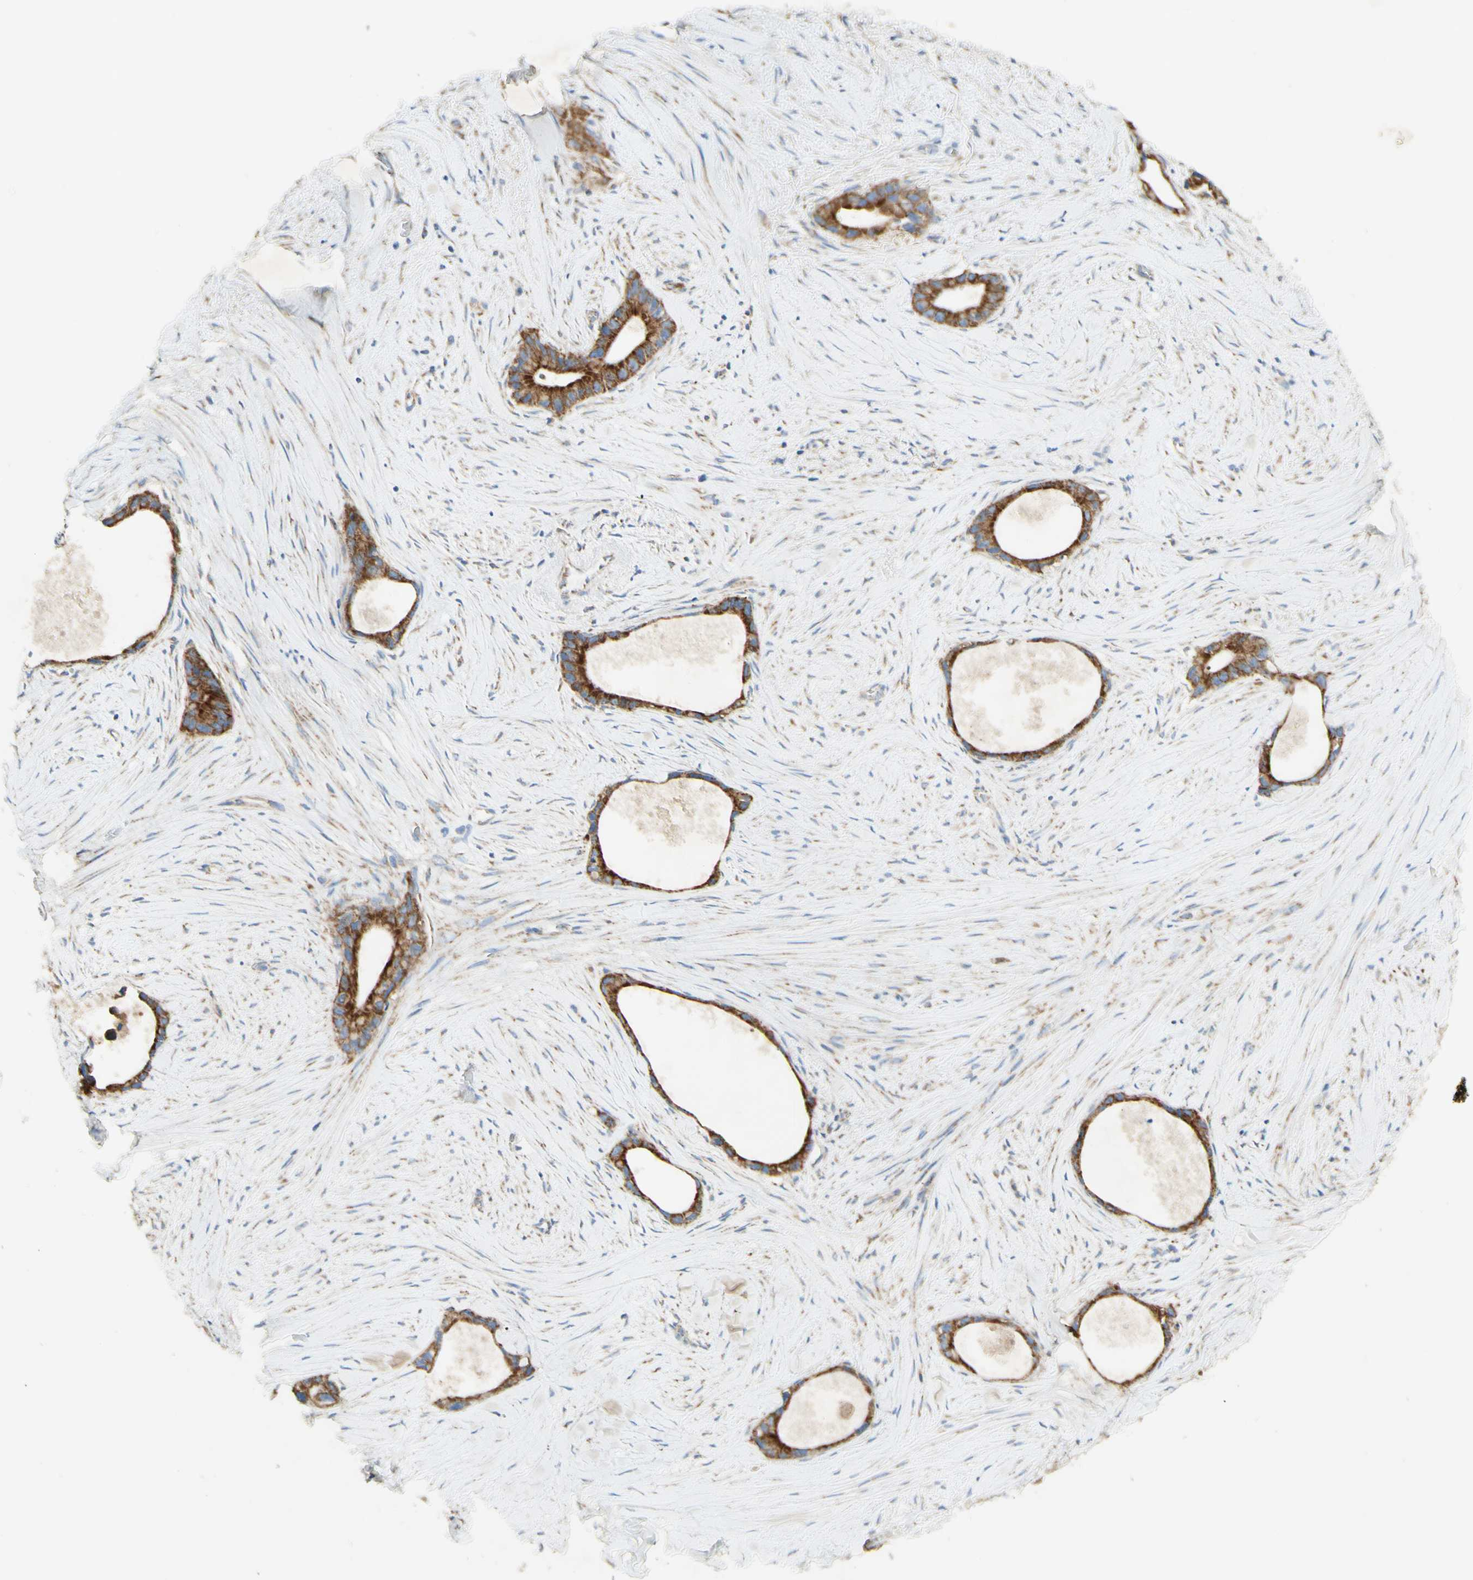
{"staining": {"intensity": "strong", "quantity": ">75%", "location": "cytoplasmic/membranous"}, "tissue": "liver cancer", "cell_type": "Tumor cells", "image_type": "cancer", "snomed": [{"axis": "morphology", "description": "Cholangiocarcinoma"}, {"axis": "topography", "description": "Liver"}], "caption": "A brown stain labels strong cytoplasmic/membranous staining of a protein in human liver cancer (cholangiocarcinoma) tumor cells.", "gene": "ARMC10", "patient": {"sex": "female", "age": 55}}